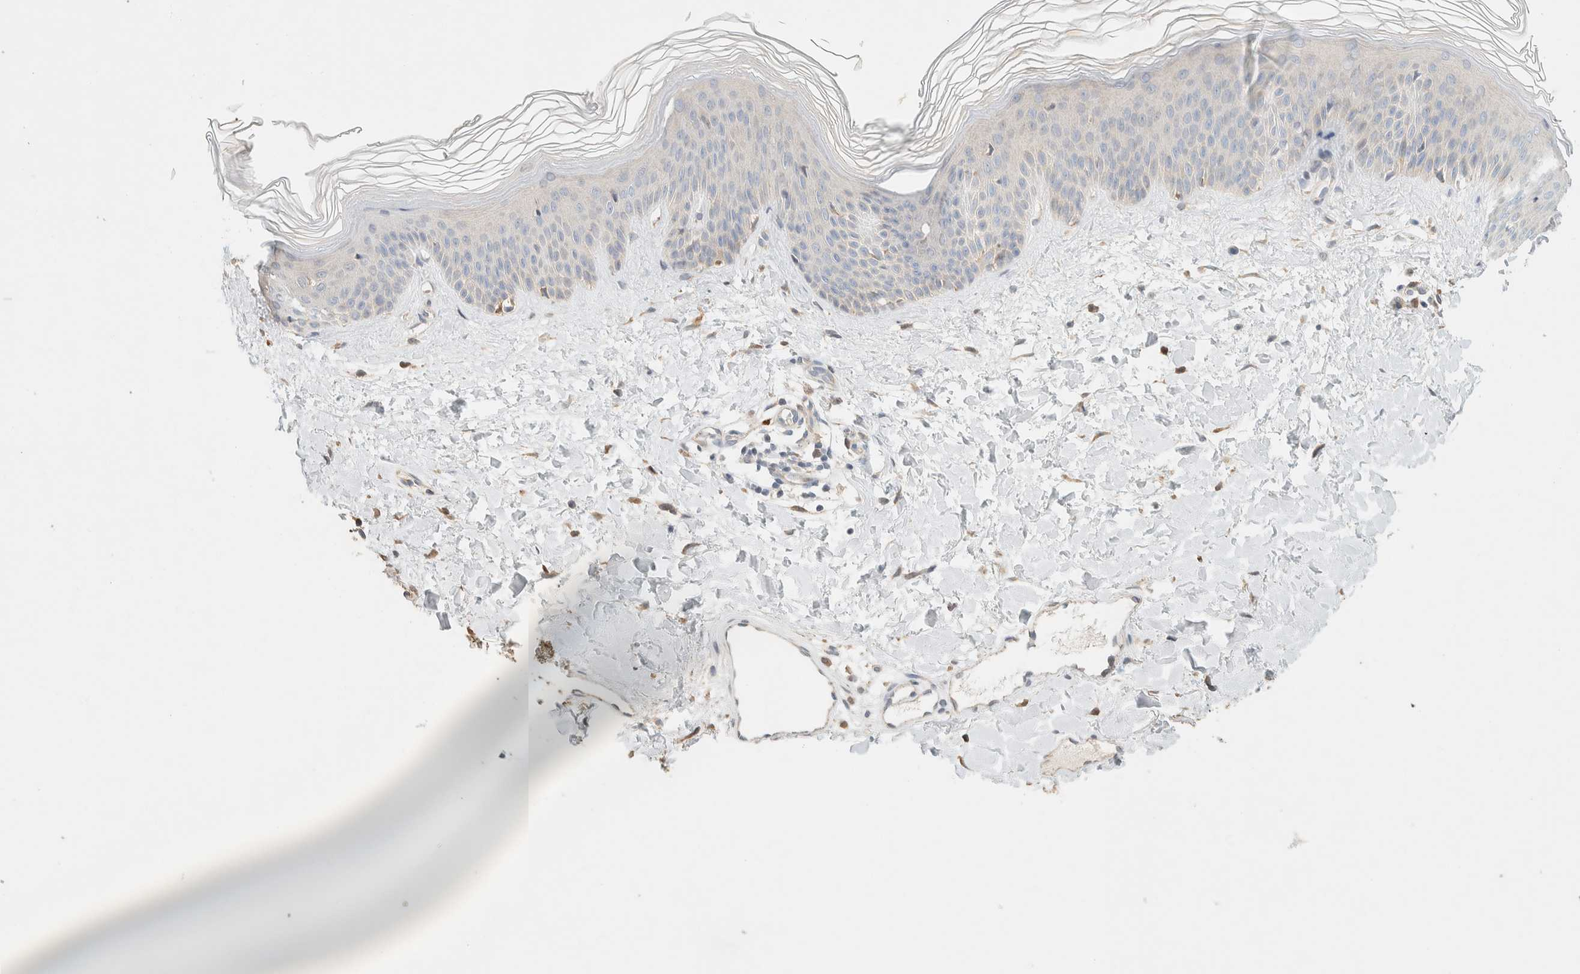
{"staining": {"intensity": "weak", "quantity": ">75%", "location": "cytoplasmic/membranous"}, "tissue": "skin", "cell_type": "Fibroblasts", "image_type": "normal", "snomed": [{"axis": "morphology", "description": "Normal tissue, NOS"}, {"axis": "morphology", "description": "Malignant melanoma, Metastatic site"}, {"axis": "topography", "description": "Skin"}], "caption": "Skin stained with IHC reveals weak cytoplasmic/membranous expression in approximately >75% of fibroblasts. The staining was performed using DAB, with brown indicating positive protein expression. Nuclei are stained blue with hematoxylin.", "gene": "TTC3", "patient": {"sex": "male", "age": 41}}